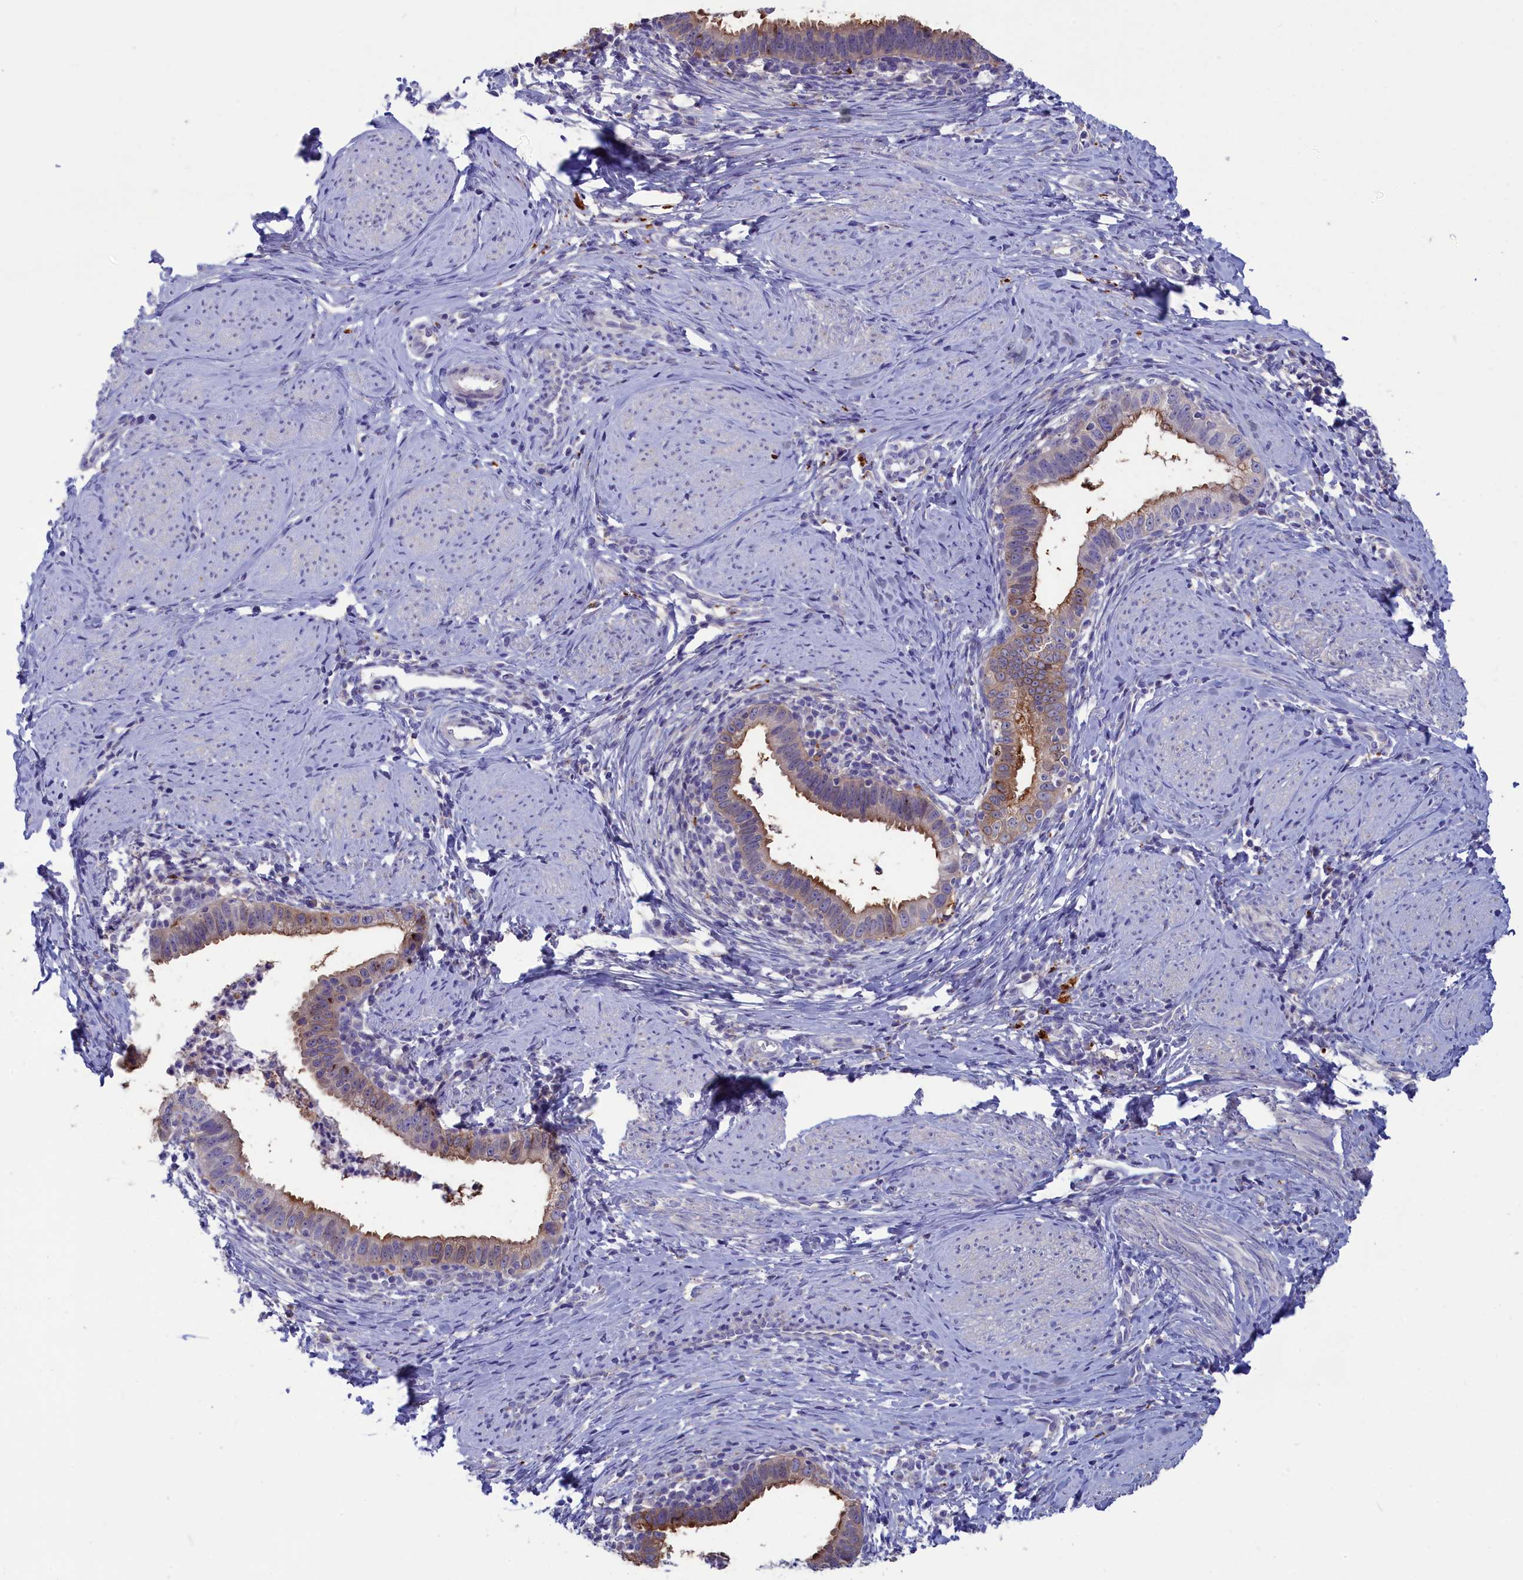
{"staining": {"intensity": "moderate", "quantity": "25%-75%", "location": "cytoplasmic/membranous"}, "tissue": "cervical cancer", "cell_type": "Tumor cells", "image_type": "cancer", "snomed": [{"axis": "morphology", "description": "Adenocarcinoma, NOS"}, {"axis": "topography", "description": "Cervix"}], "caption": "About 25%-75% of tumor cells in human cervical cancer (adenocarcinoma) display moderate cytoplasmic/membranous protein expression as visualized by brown immunohistochemical staining.", "gene": "WDR6", "patient": {"sex": "female", "age": 36}}